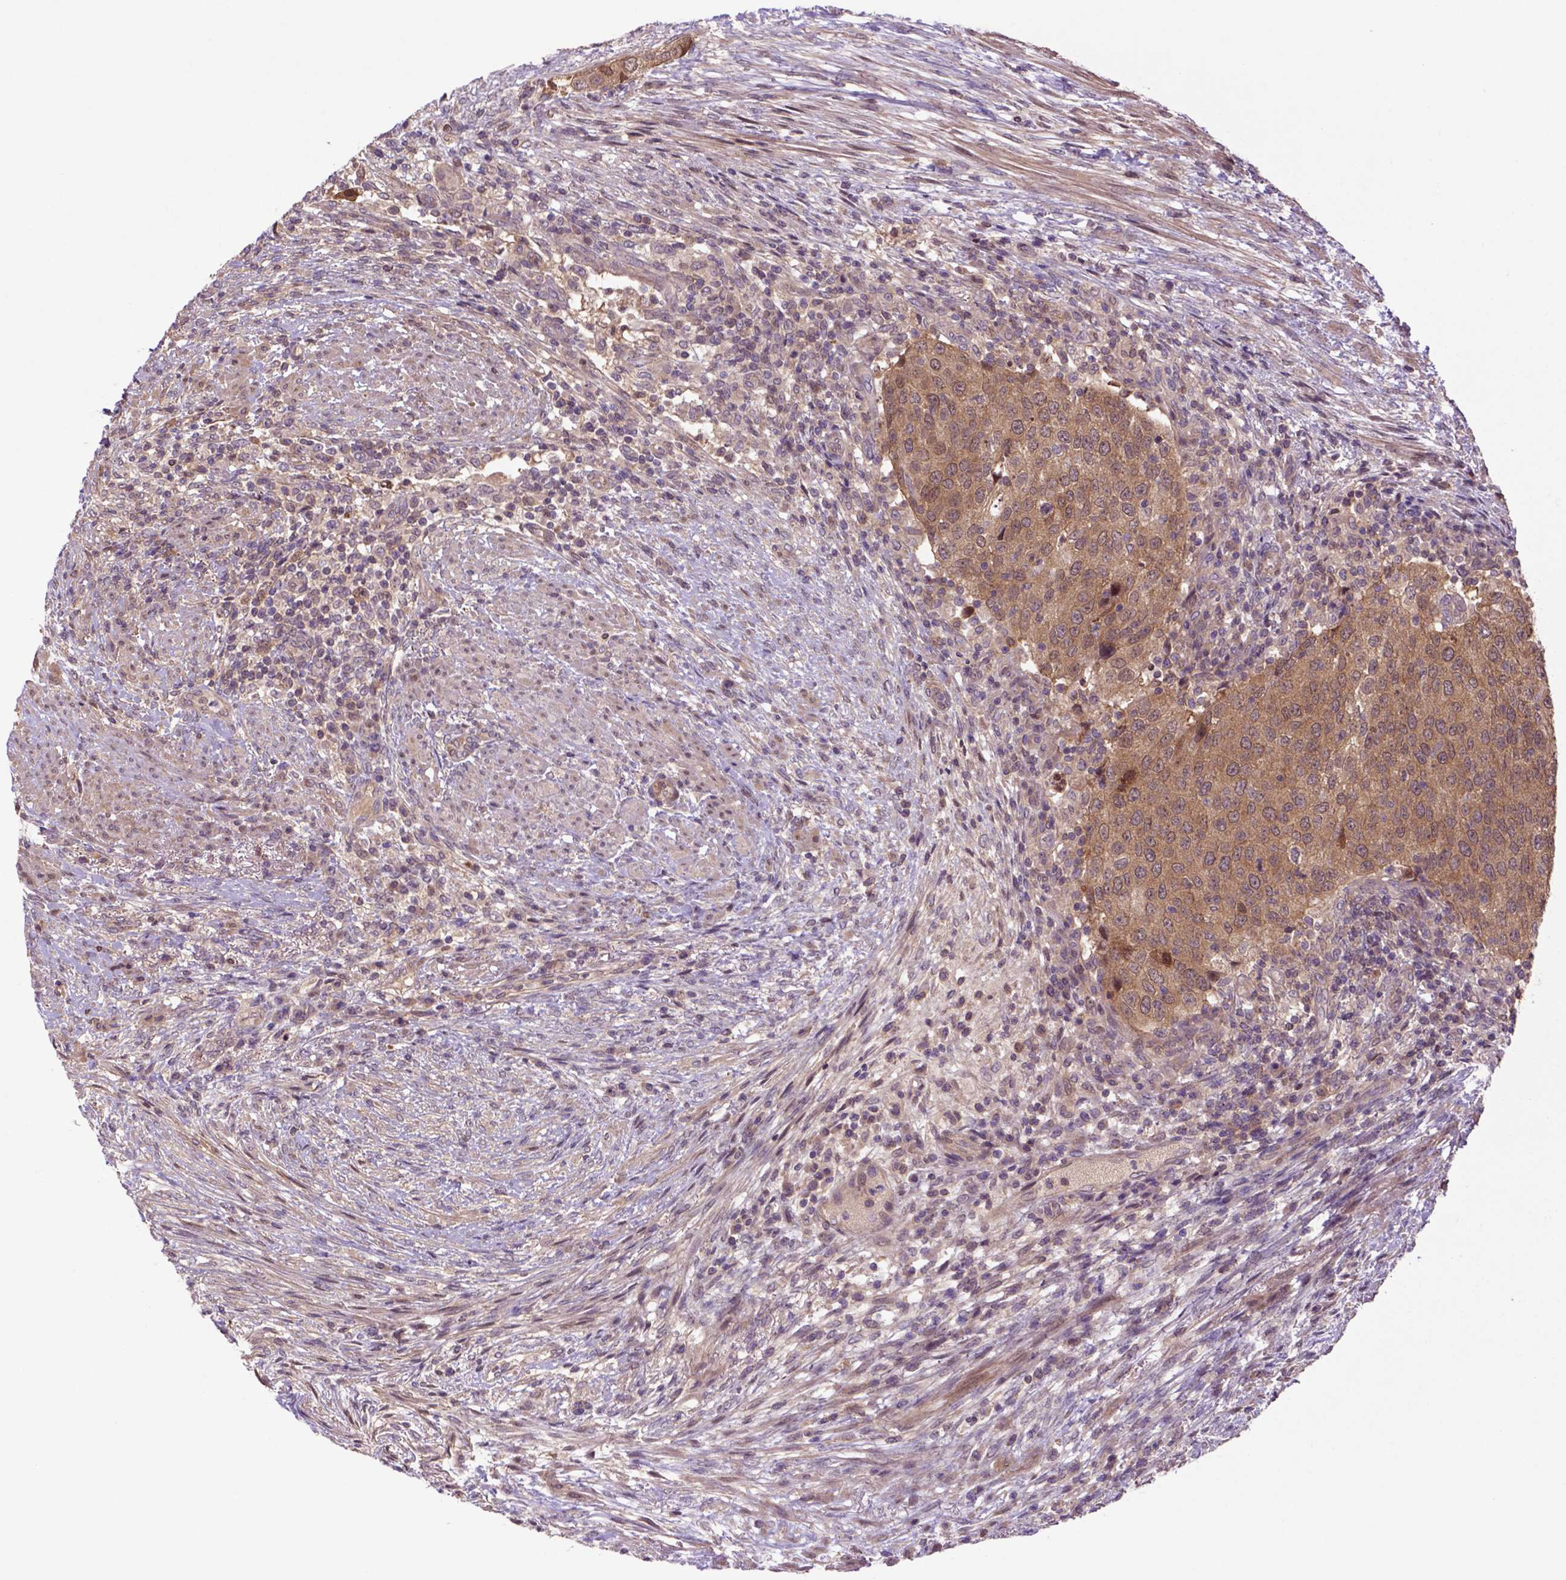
{"staining": {"intensity": "moderate", "quantity": ">75%", "location": "cytoplasmic/membranous"}, "tissue": "urothelial cancer", "cell_type": "Tumor cells", "image_type": "cancer", "snomed": [{"axis": "morphology", "description": "Urothelial carcinoma, High grade"}, {"axis": "topography", "description": "Urinary bladder"}], "caption": "IHC histopathology image of urothelial carcinoma (high-grade) stained for a protein (brown), which reveals medium levels of moderate cytoplasmic/membranous staining in about >75% of tumor cells.", "gene": "HSPBP1", "patient": {"sex": "female", "age": 78}}